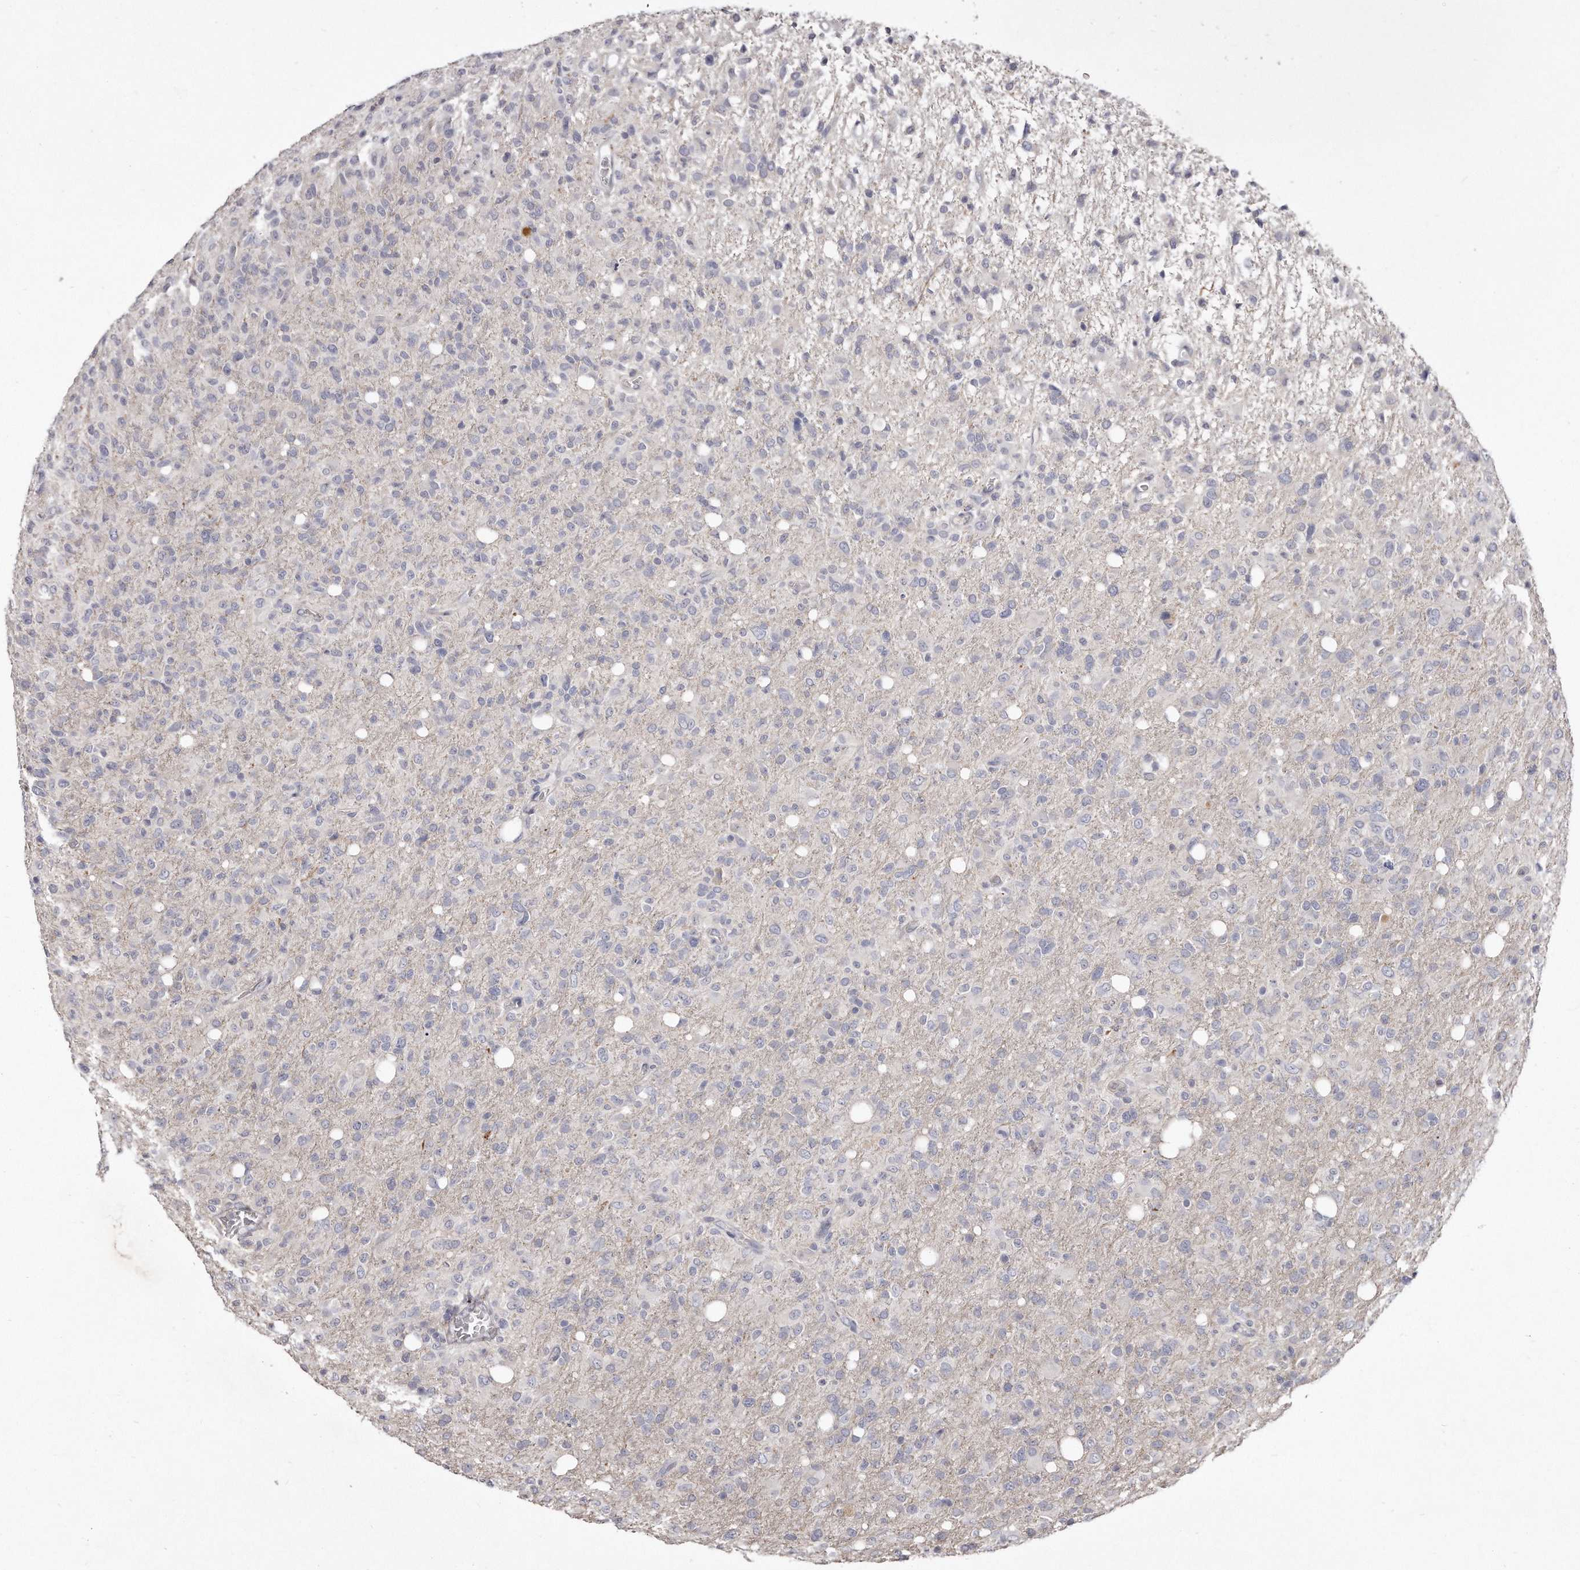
{"staining": {"intensity": "negative", "quantity": "none", "location": "none"}, "tissue": "glioma", "cell_type": "Tumor cells", "image_type": "cancer", "snomed": [{"axis": "morphology", "description": "Glioma, malignant, High grade"}, {"axis": "topography", "description": "Brain"}], "caption": "The micrograph exhibits no staining of tumor cells in glioma.", "gene": "TTLL4", "patient": {"sex": "female", "age": 57}}